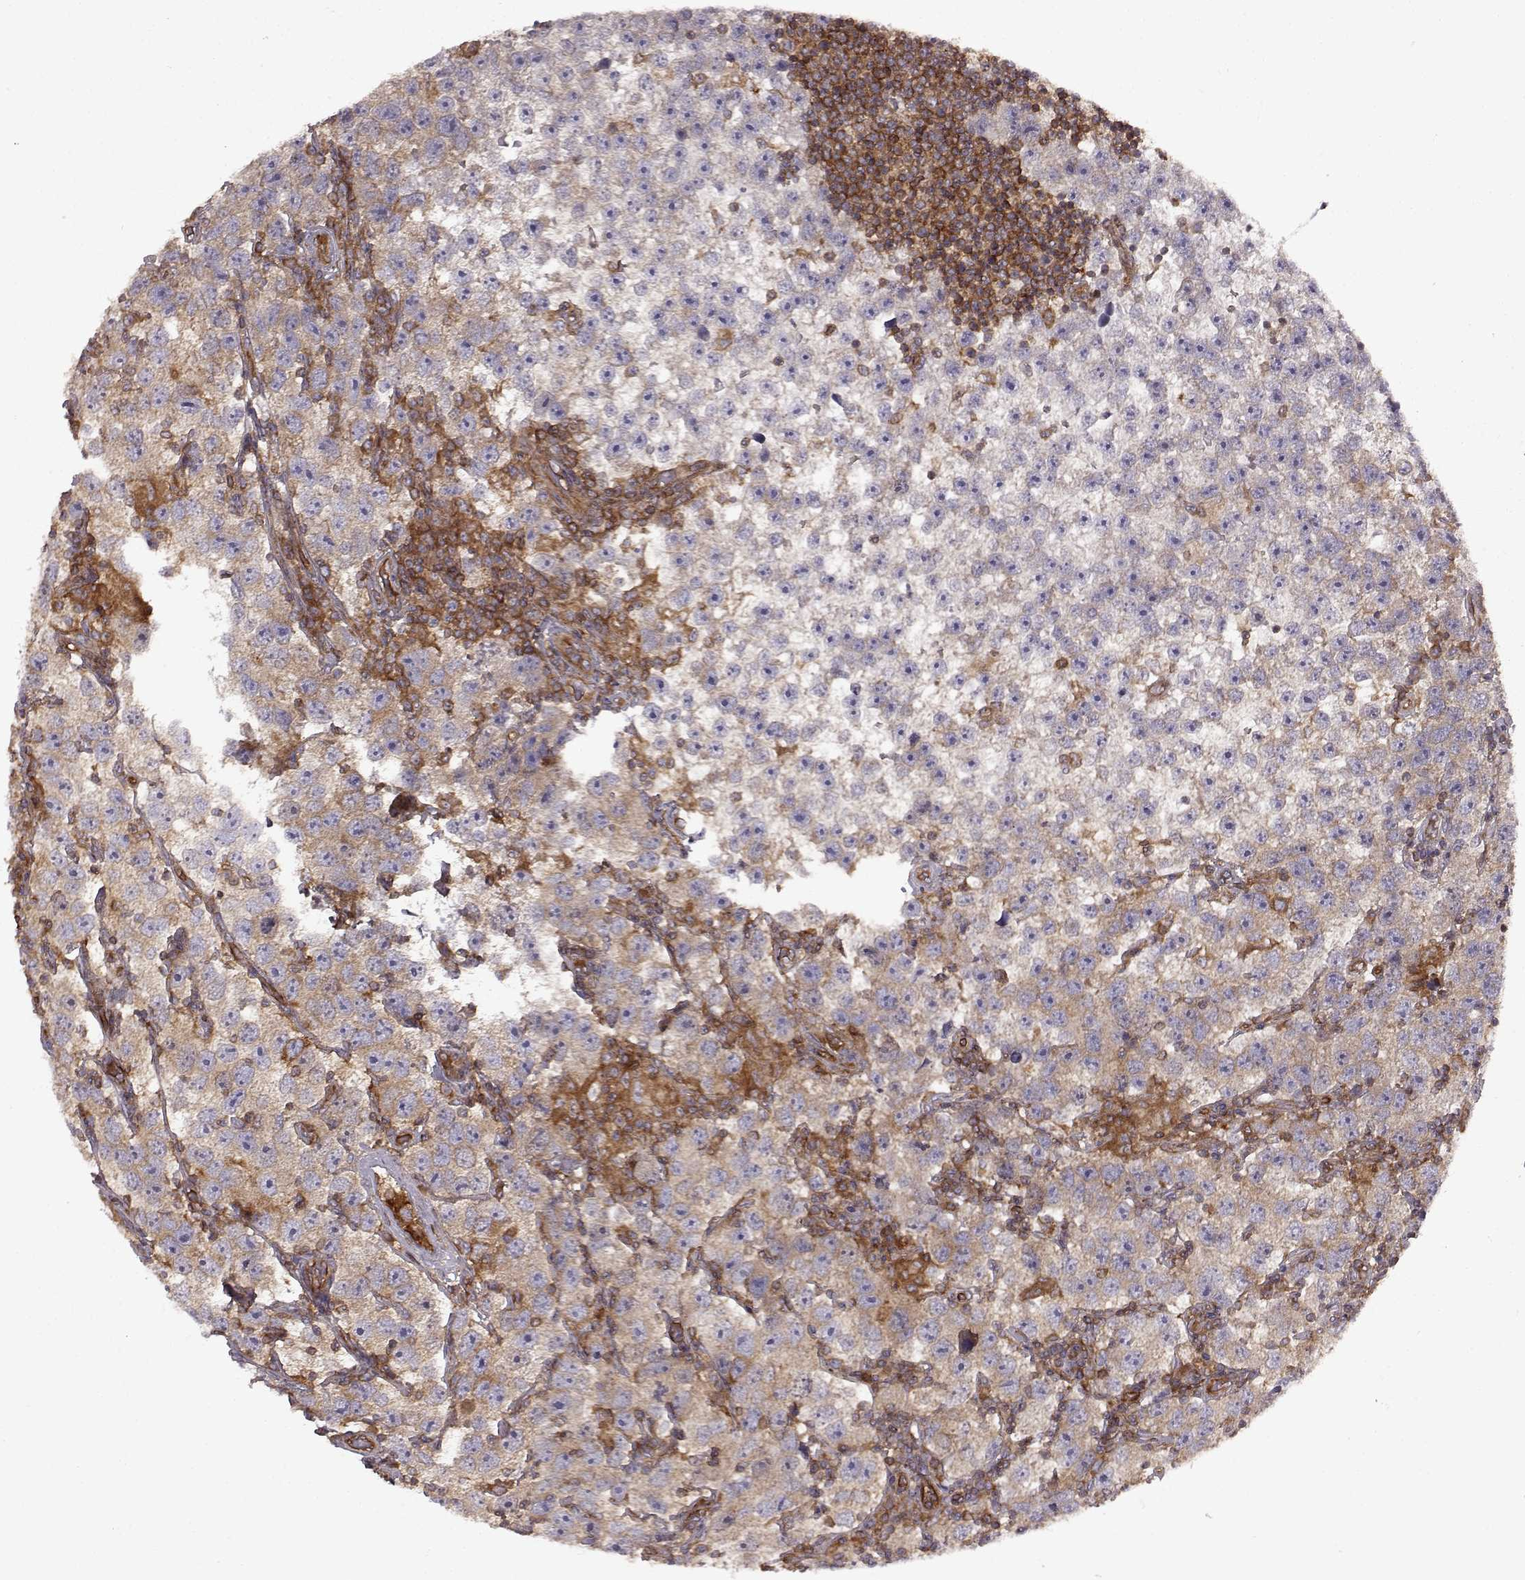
{"staining": {"intensity": "moderate", "quantity": ">75%", "location": "cytoplasmic/membranous"}, "tissue": "testis cancer", "cell_type": "Tumor cells", "image_type": "cancer", "snomed": [{"axis": "morphology", "description": "Seminoma, NOS"}, {"axis": "topography", "description": "Testis"}], "caption": "Immunohistochemical staining of testis seminoma shows moderate cytoplasmic/membranous protein staining in approximately >75% of tumor cells.", "gene": "RABGAP1", "patient": {"sex": "male", "age": 26}}